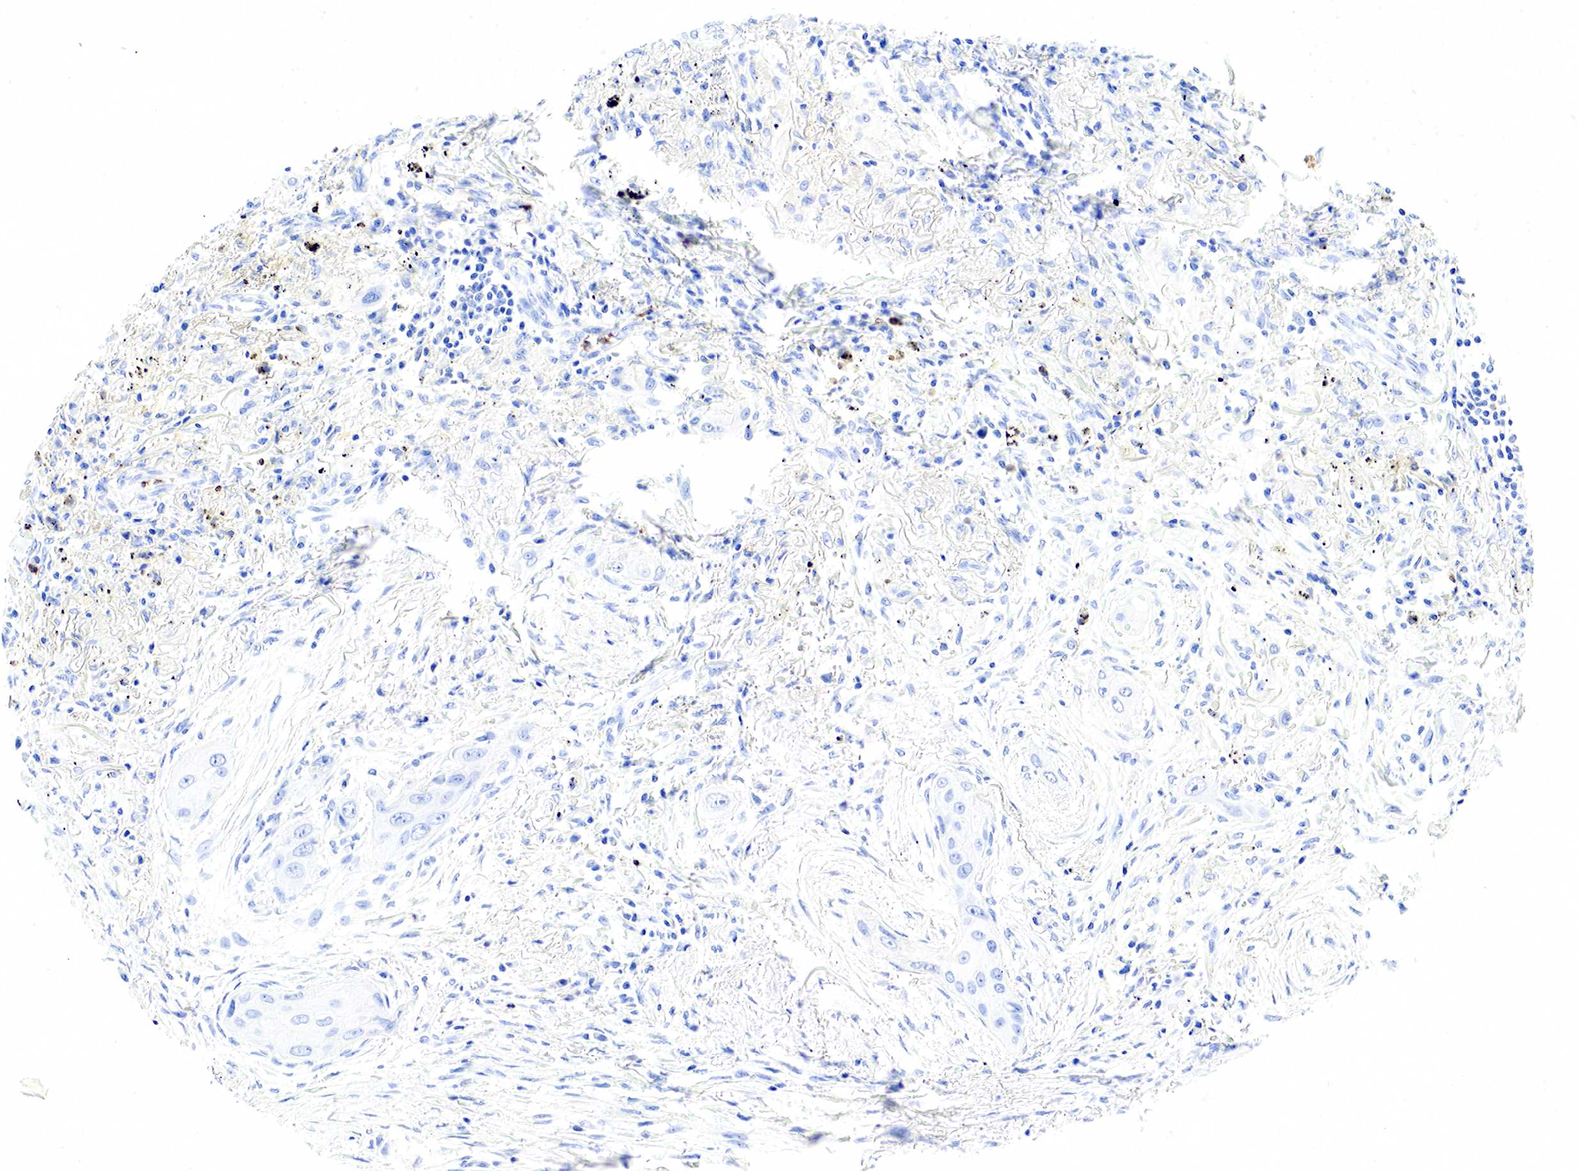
{"staining": {"intensity": "negative", "quantity": "none", "location": "none"}, "tissue": "lung cancer", "cell_type": "Tumor cells", "image_type": "cancer", "snomed": [{"axis": "morphology", "description": "Squamous cell carcinoma, NOS"}, {"axis": "topography", "description": "Lung"}], "caption": "Tumor cells show no significant protein expression in lung cancer (squamous cell carcinoma).", "gene": "FUT4", "patient": {"sex": "male", "age": 71}}